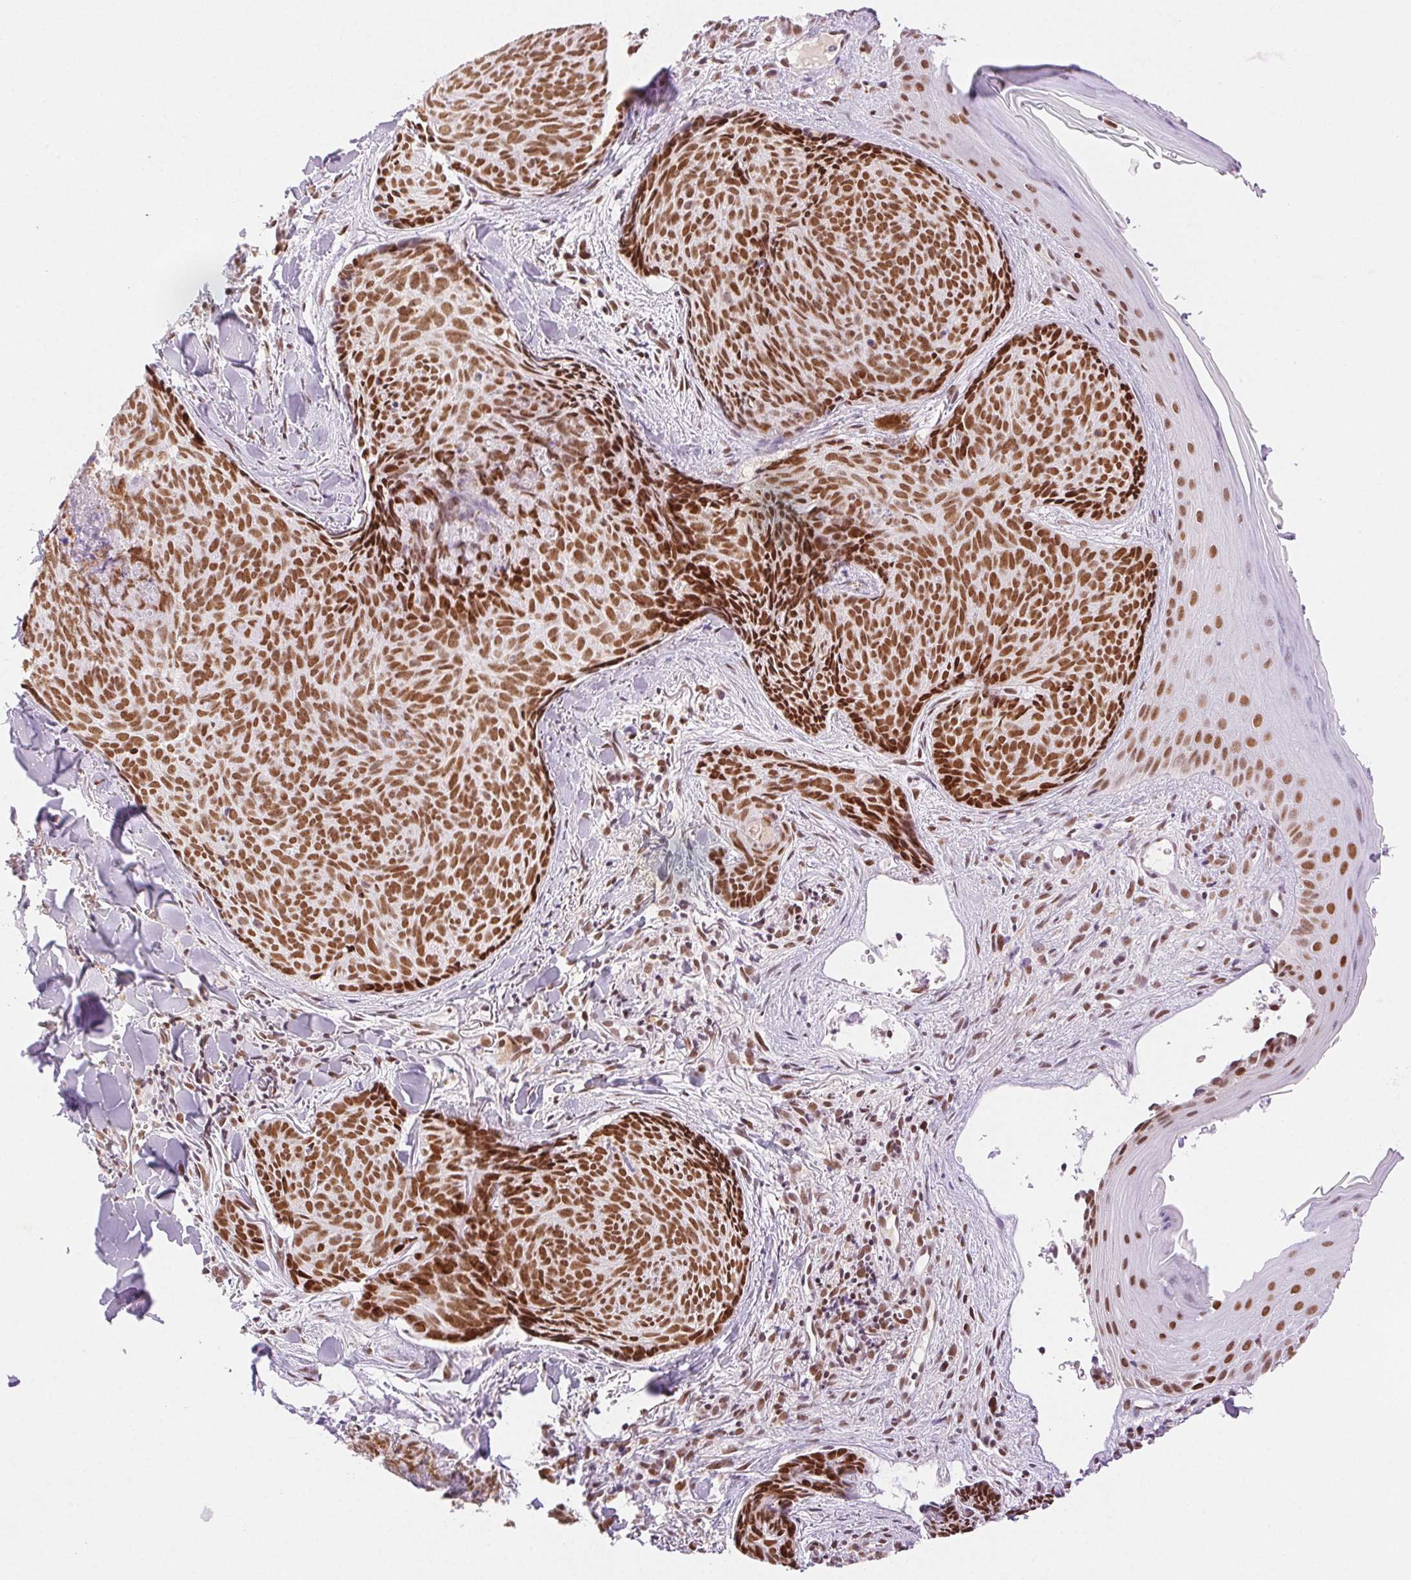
{"staining": {"intensity": "moderate", "quantity": ">75%", "location": "nuclear"}, "tissue": "skin cancer", "cell_type": "Tumor cells", "image_type": "cancer", "snomed": [{"axis": "morphology", "description": "Basal cell carcinoma"}, {"axis": "topography", "description": "Skin"}], "caption": "IHC (DAB (3,3'-diaminobenzidine)) staining of skin basal cell carcinoma demonstrates moderate nuclear protein positivity in approximately >75% of tumor cells.", "gene": "H2AZ2", "patient": {"sex": "female", "age": 82}}